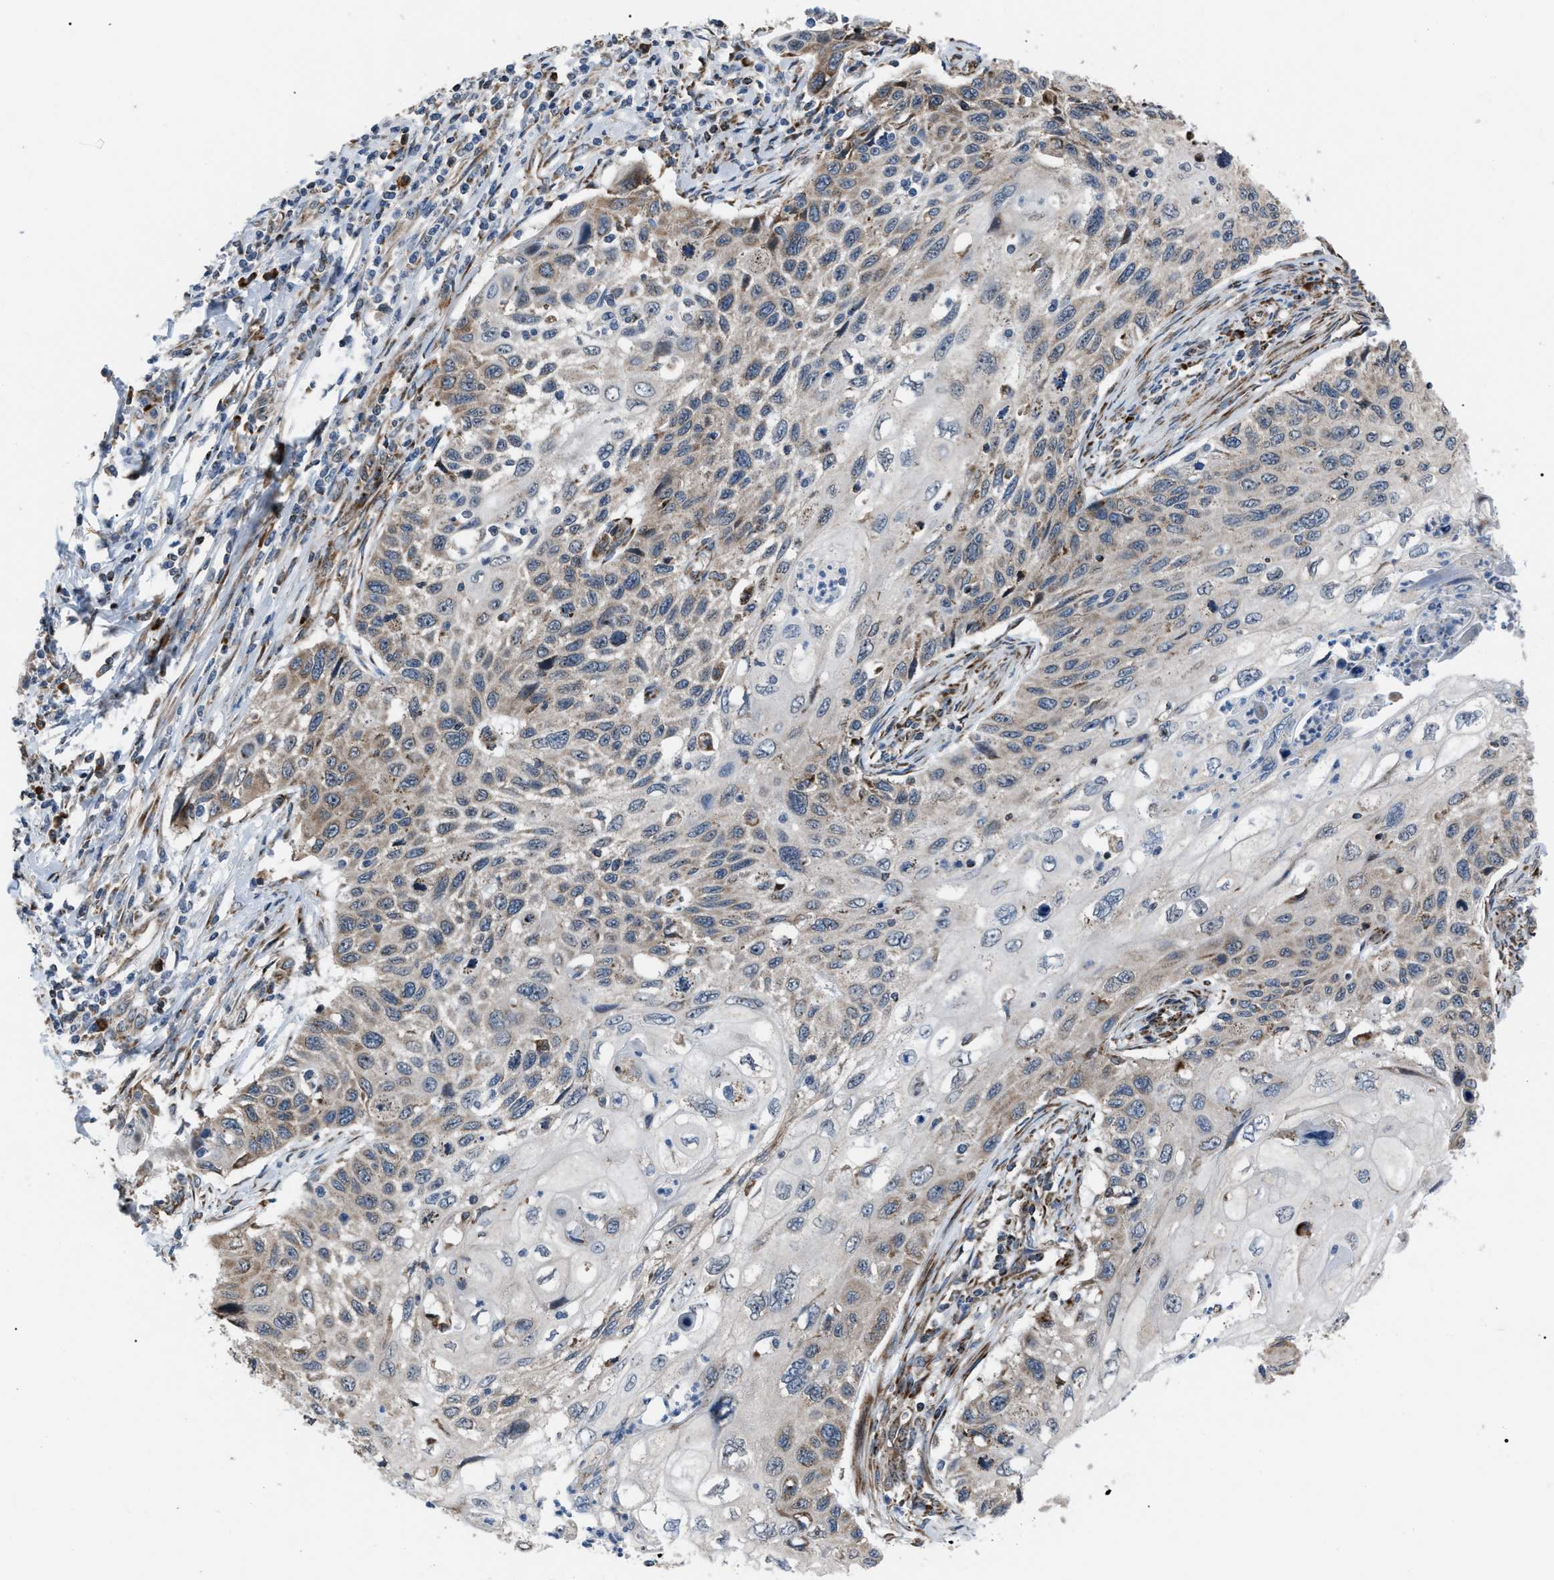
{"staining": {"intensity": "weak", "quantity": "25%-75%", "location": "cytoplasmic/membranous"}, "tissue": "cervical cancer", "cell_type": "Tumor cells", "image_type": "cancer", "snomed": [{"axis": "morphology", "description": "Squamous cell carcinoma, NOS"}, {"axis": "topography", "description": "Cervix"}], "caption": "Immunohistochemical staining of human cervical cancer displays low levels of weak cytoplasmic/membranous protein expression in approximately 25%-75% of tumor cells. The protein of interest is shown in brown color, while the nuclei are stained blue.", "gene": "AGO2", "patient": {"sex": "female", "age": 70}}